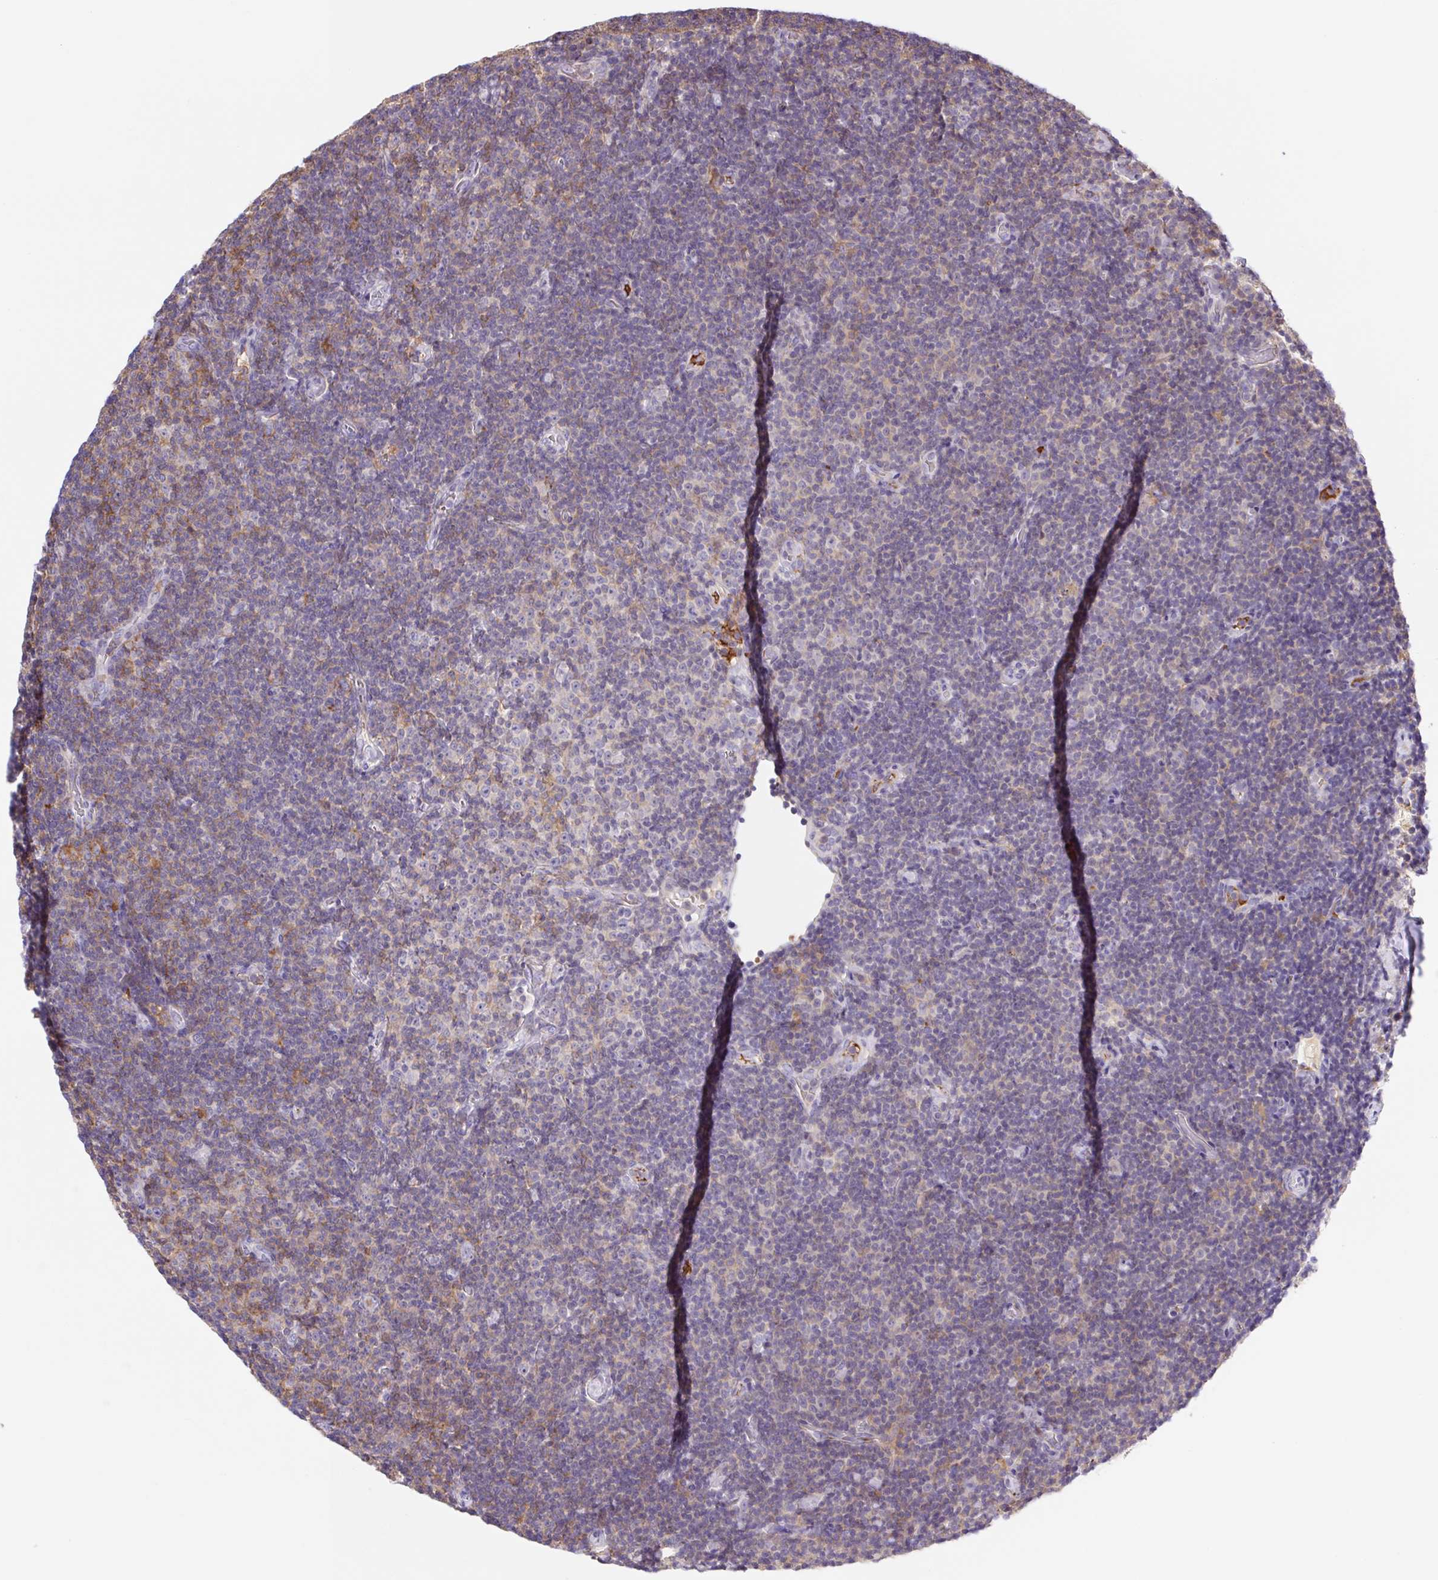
{"staining": {"intensity": "weak", "quantity": "<25%", "location": "cytoplasmic/membranous"}, "tissue": "lymphoma", "cell_type": "Tumor cells", "image_type": "cancer", "snomed": [{"axis": "morphology", "description": "Malignant lymphoma, non-Hodgkin's type, Low grade"}, {"axis": "topography", "description": "Lymph node"}], "caption": "Low-grade malignant lymphoma, non-Hodgkin's type was stained to show a protein in brown. There is no significant positivity in tumor cells.", "gene": "TPRG1", "patient": {"sex": "male", "age": 81}}